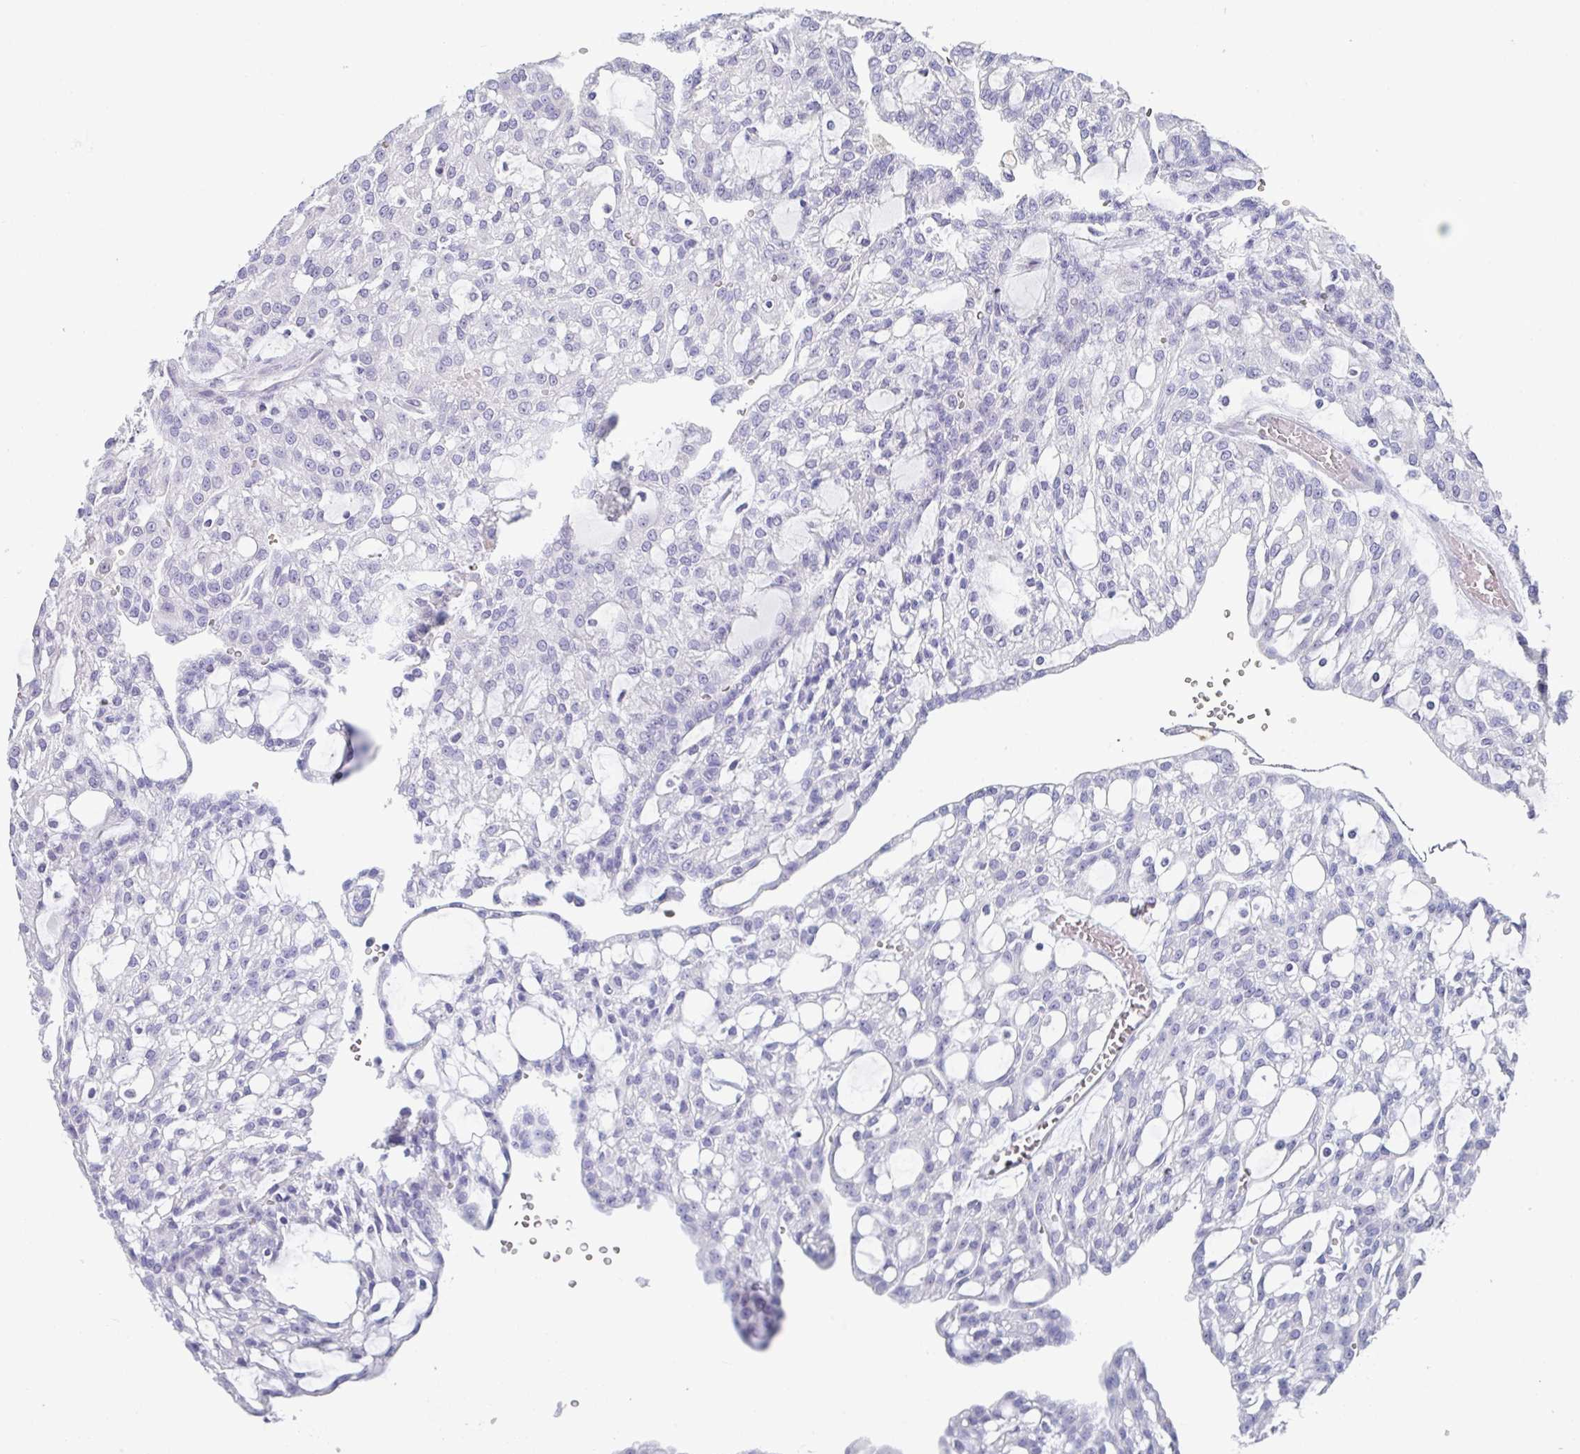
{"staining": {"intensity": "negative", "quantity": "none", "location": "none"}, "tissue": "renal cancer", "cell_type": "Tumor cells", "image_type": "cancer", "snomed": [{"axis": "morphology", "description": "Adenocarcinoma, NOS"}, {"axis": "topography", "description": "Kidney"}], "caption": "Immunohistochemical staining of adenocarcinoma (renal) shows no significant expression in tumor cells.", "gene": "NOXRED1", "patient": {"sex": "male", "age": 63}}